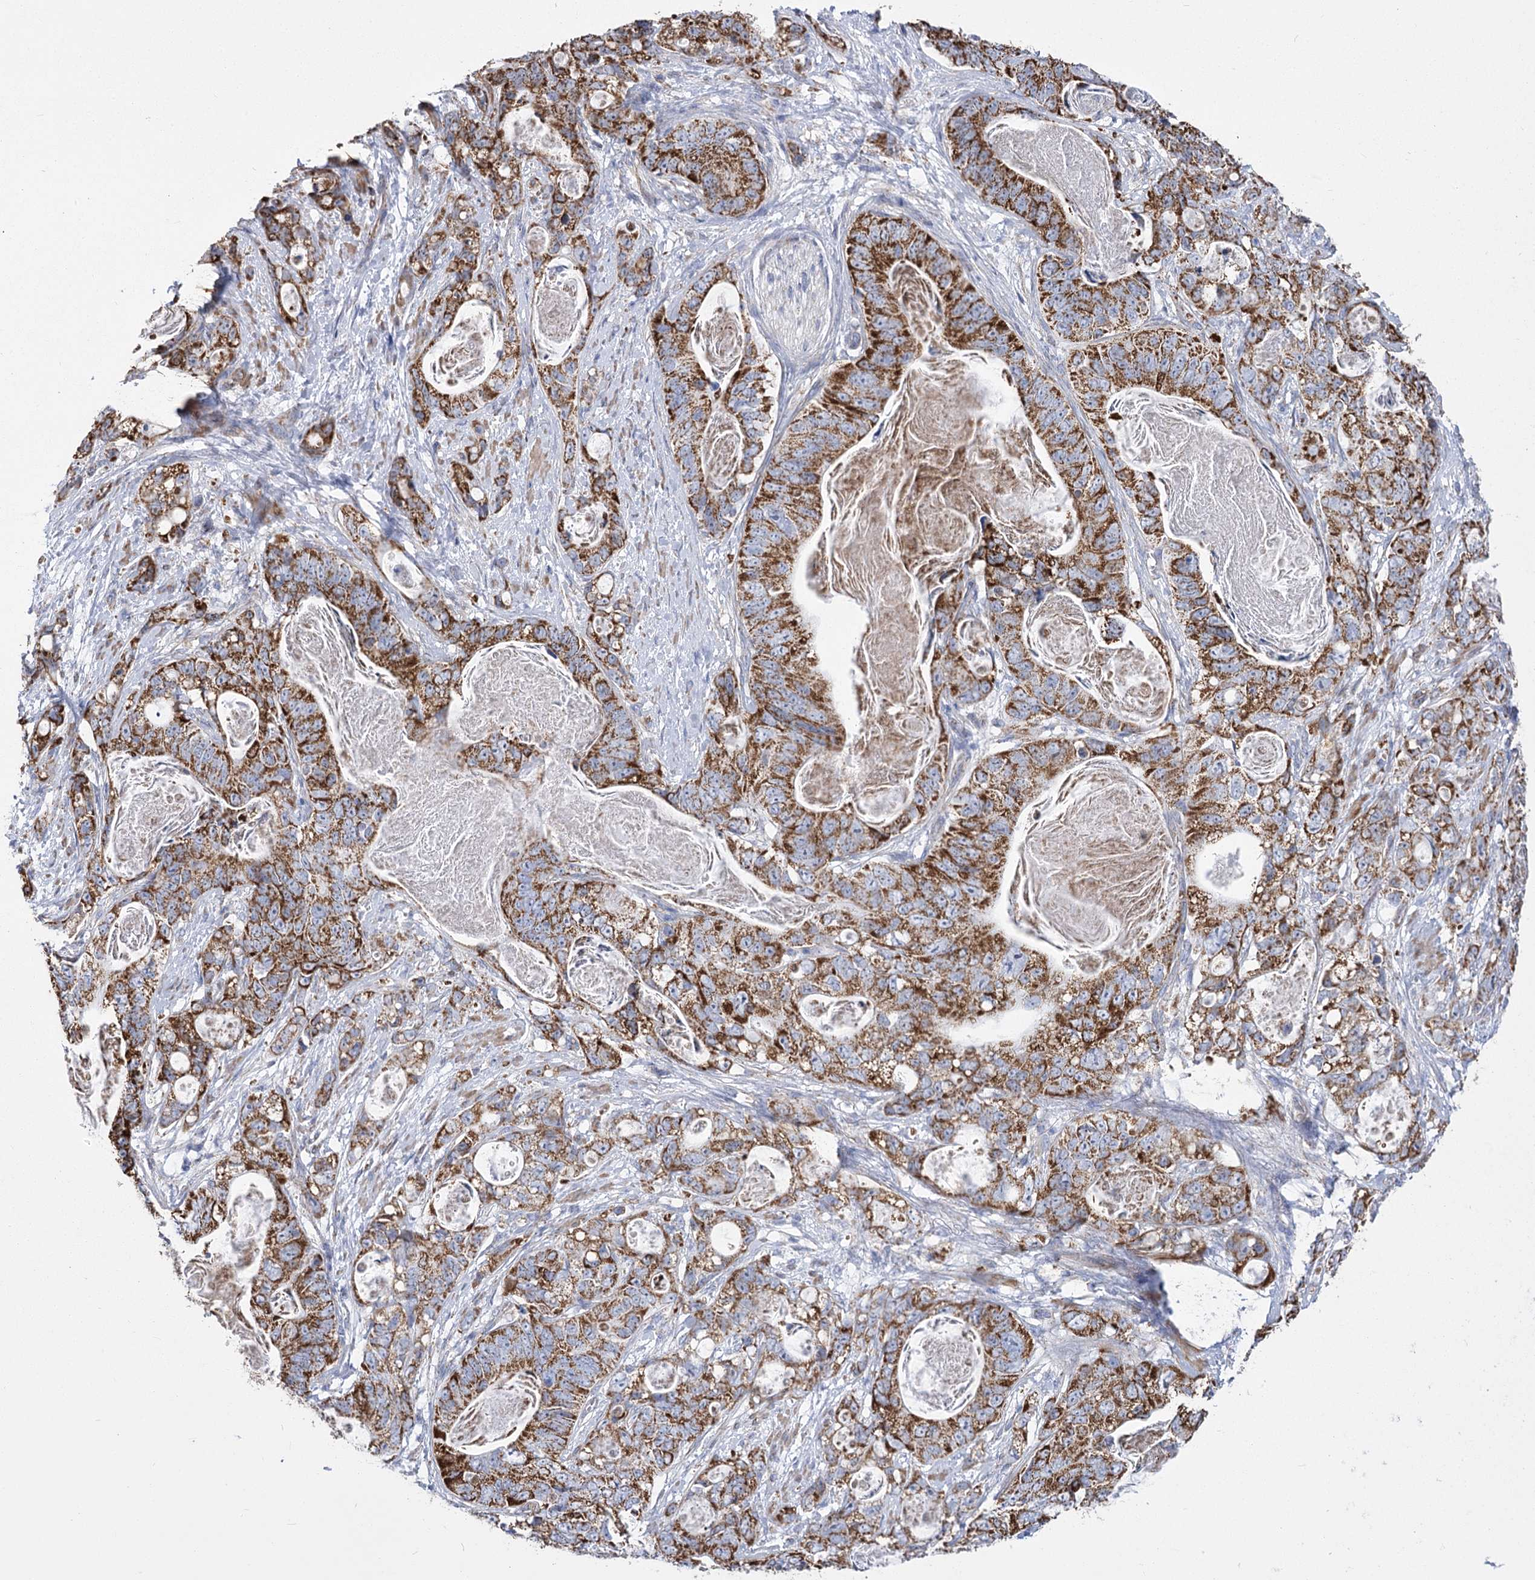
{"staining": {"intensity": "strong", "quantity": ">75%", "location": "cytoplasmic/membranous"}, "tissue": "stomach cancer", "cell_type": "Tumor cells", "image_type": "cancer", "snomed": [{"axis": "morphology", "description": "Normal tissue, NOS"}, {"axis": "morphology", "description": "Adenocarcinoma, NOS"}, {"axis": "topography", "description": "Stomach"}], "caption": "Immunohistochemistry (IHC) histopathology image of neoplastic tissue: human stomach cancer (adenocarcinoma) stained using immunohistochemistry exhibits high levels of strong protein expression localized specifically in the cytoplasmic/membranous of tumor cells, appearing as a cytoplasmic/membranous brown color.", "gene": "PDHB", "patient": {"sex": "female", "age": 89}}